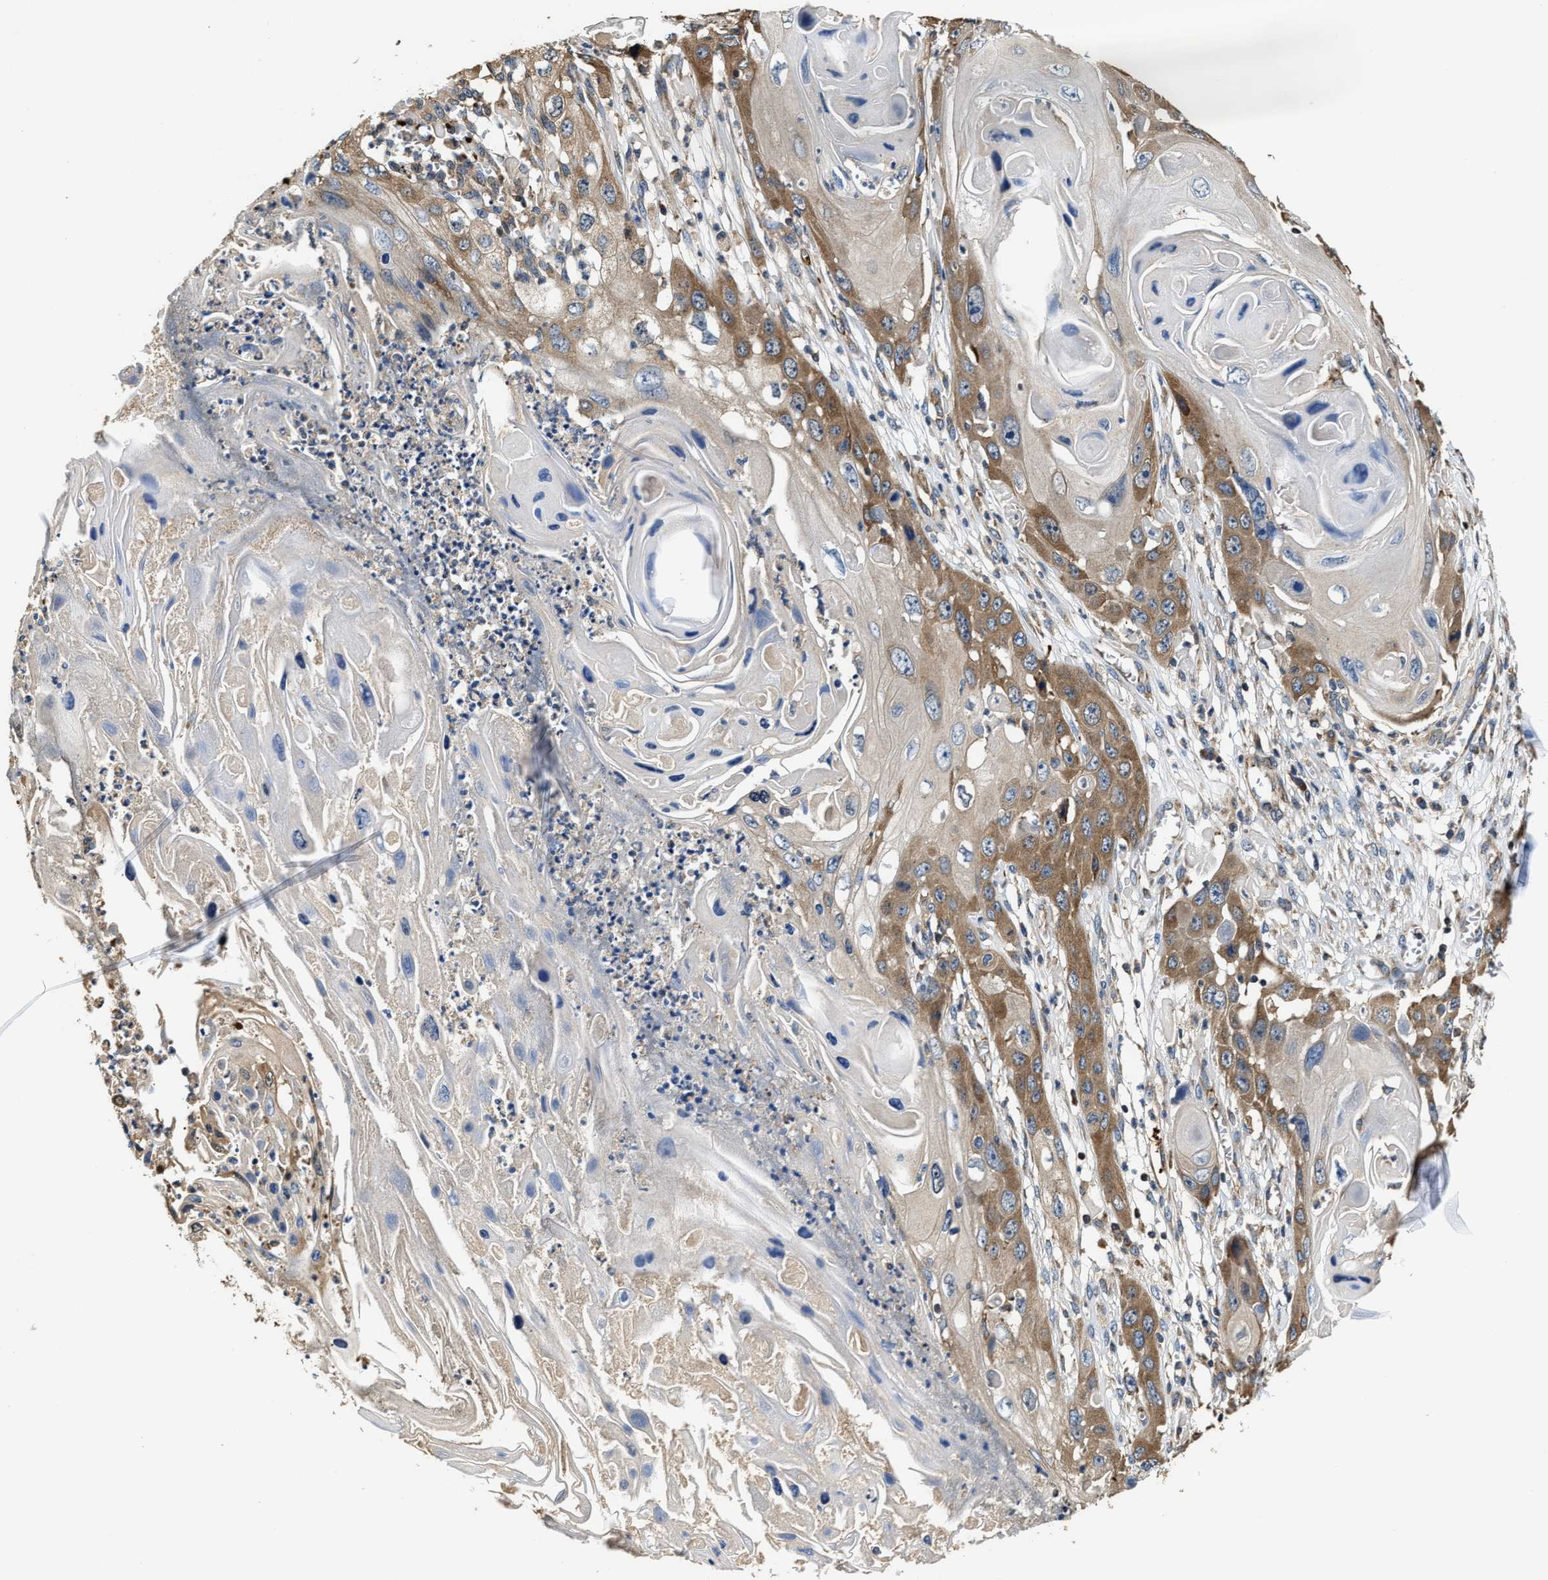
{"staining": {"intensity": "moderate", "quantity": "25%-75%", "location": "cytoplasmic/membranous"}, "tissue": "skin cancer", "cell_type": "Tumor cells", "image_type": "cancer", "snomed": [{"axis": "morphology", "description": "Squamous cell carcinoma, NOS"}, {"axis": "topography", "description": "Skin"}], "caption": "Approximately 25%-75% of tumor cells in skin cancer (squamous cell carcinoma) show moderate cytoplasmic/membranous protein positivity as visualized by brown immunohistochemical staining.", "gene": "GFRA3", "patient": {"sex": "male", "age": 55}}